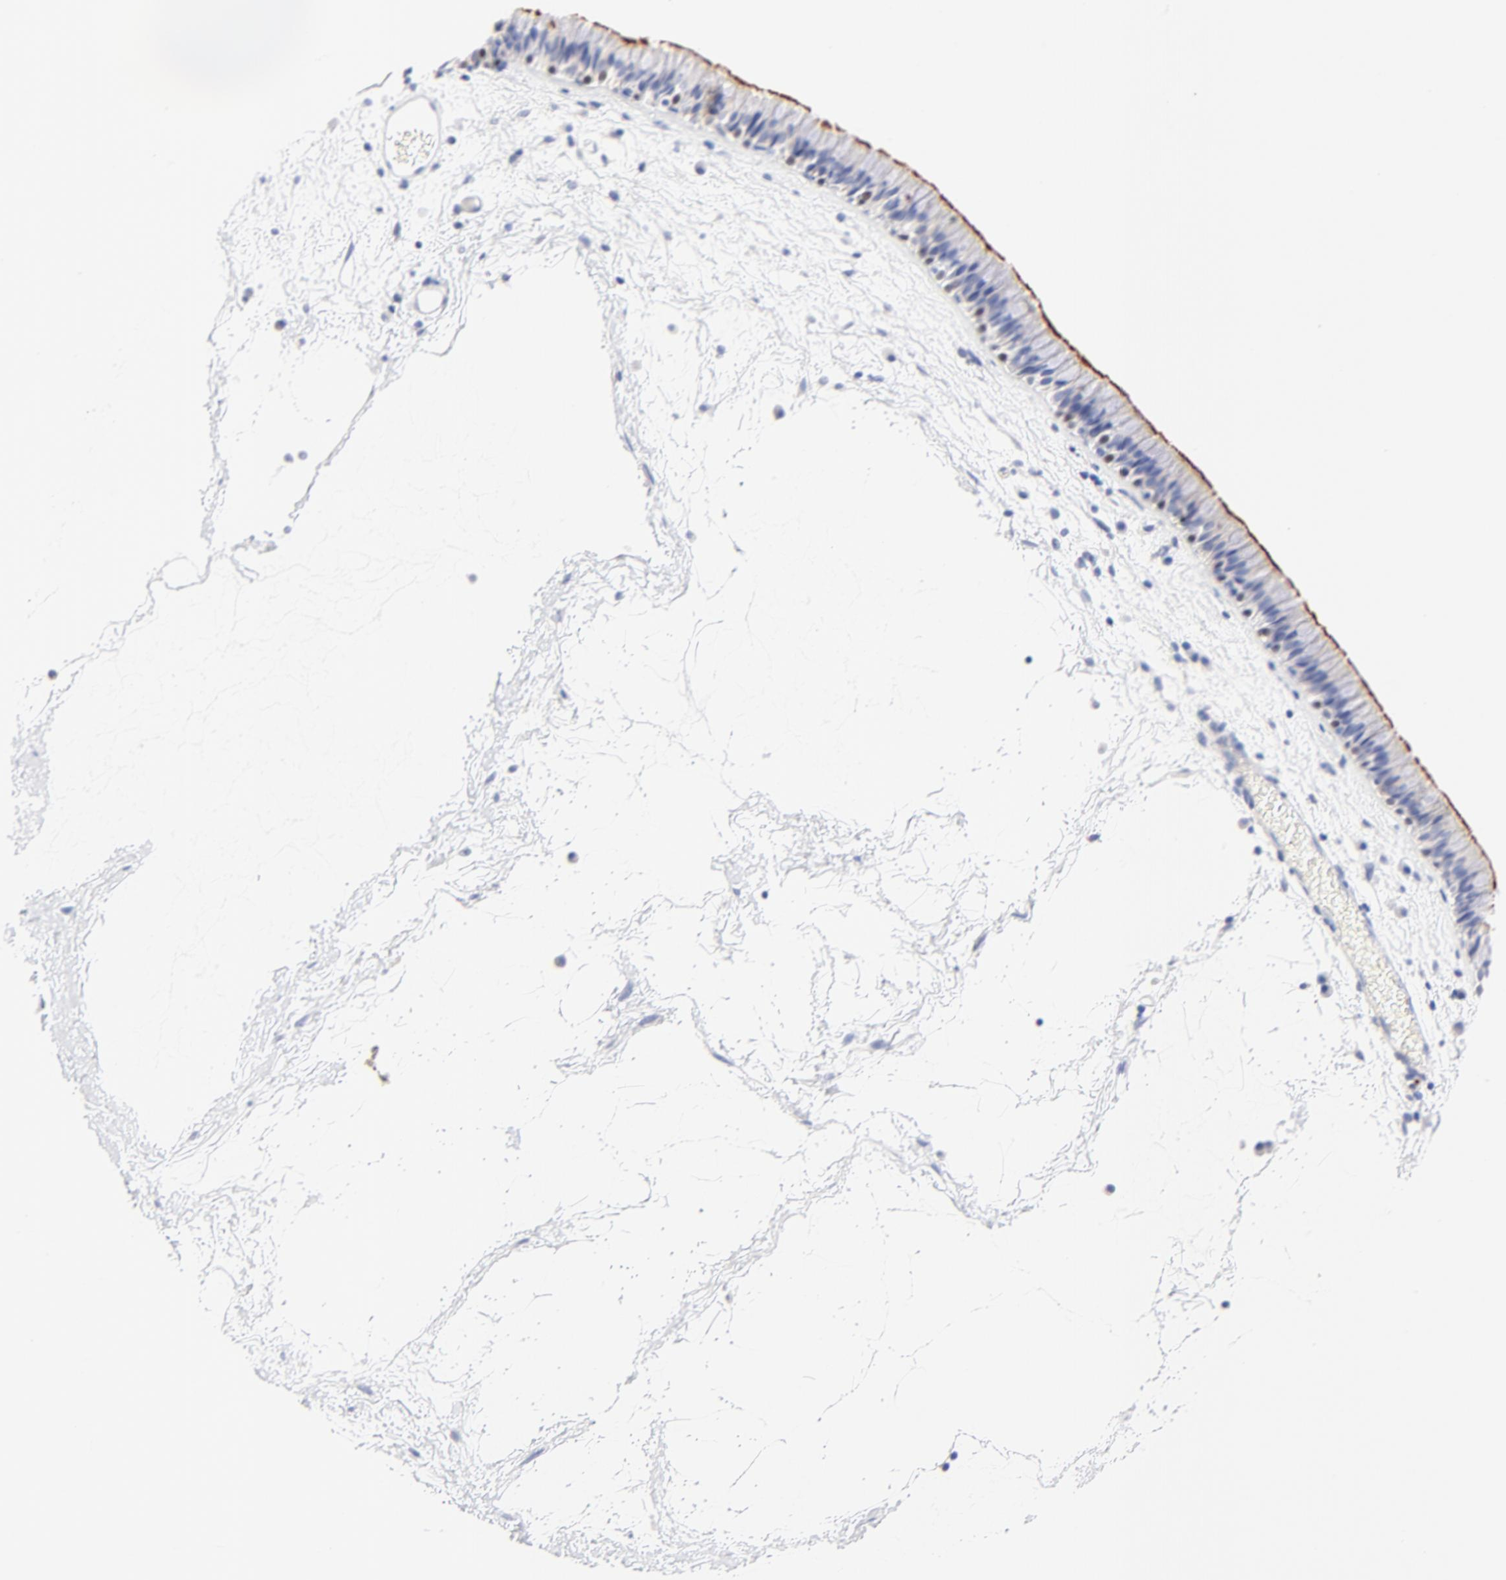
{"staining": {"intensity": "moderate", "quantity": ">75%", "location": "cytoplasmic/membranous,nuclear"}, "tissue": "nasopharynx", "cell_type": "Respiratory epithelial cells", "image_type": "normal", "snomed": [{"axis": "morphology", "description": "Normal tissue, NOS"}, {"axis": "morphology", "description": "Inflammation, NOS"}, {"axis": "topography", "description": "Nasopharynx"}], "caption": "IHC staining of normal nasopharynx, which reveals medium levels of moderate cytoplasmic/membranous,nuclear positivity in about >75% of respiratory epithelial cells indicating moderate cytoplasmic/membranous,nuclear protein positivity. The staining was performed using DAB (brown) for protein detection and nuclei were counterstained in hematoxylin (blue).", "gene": "FAM117B", "patient": {"sex": "male", "age": 48}}